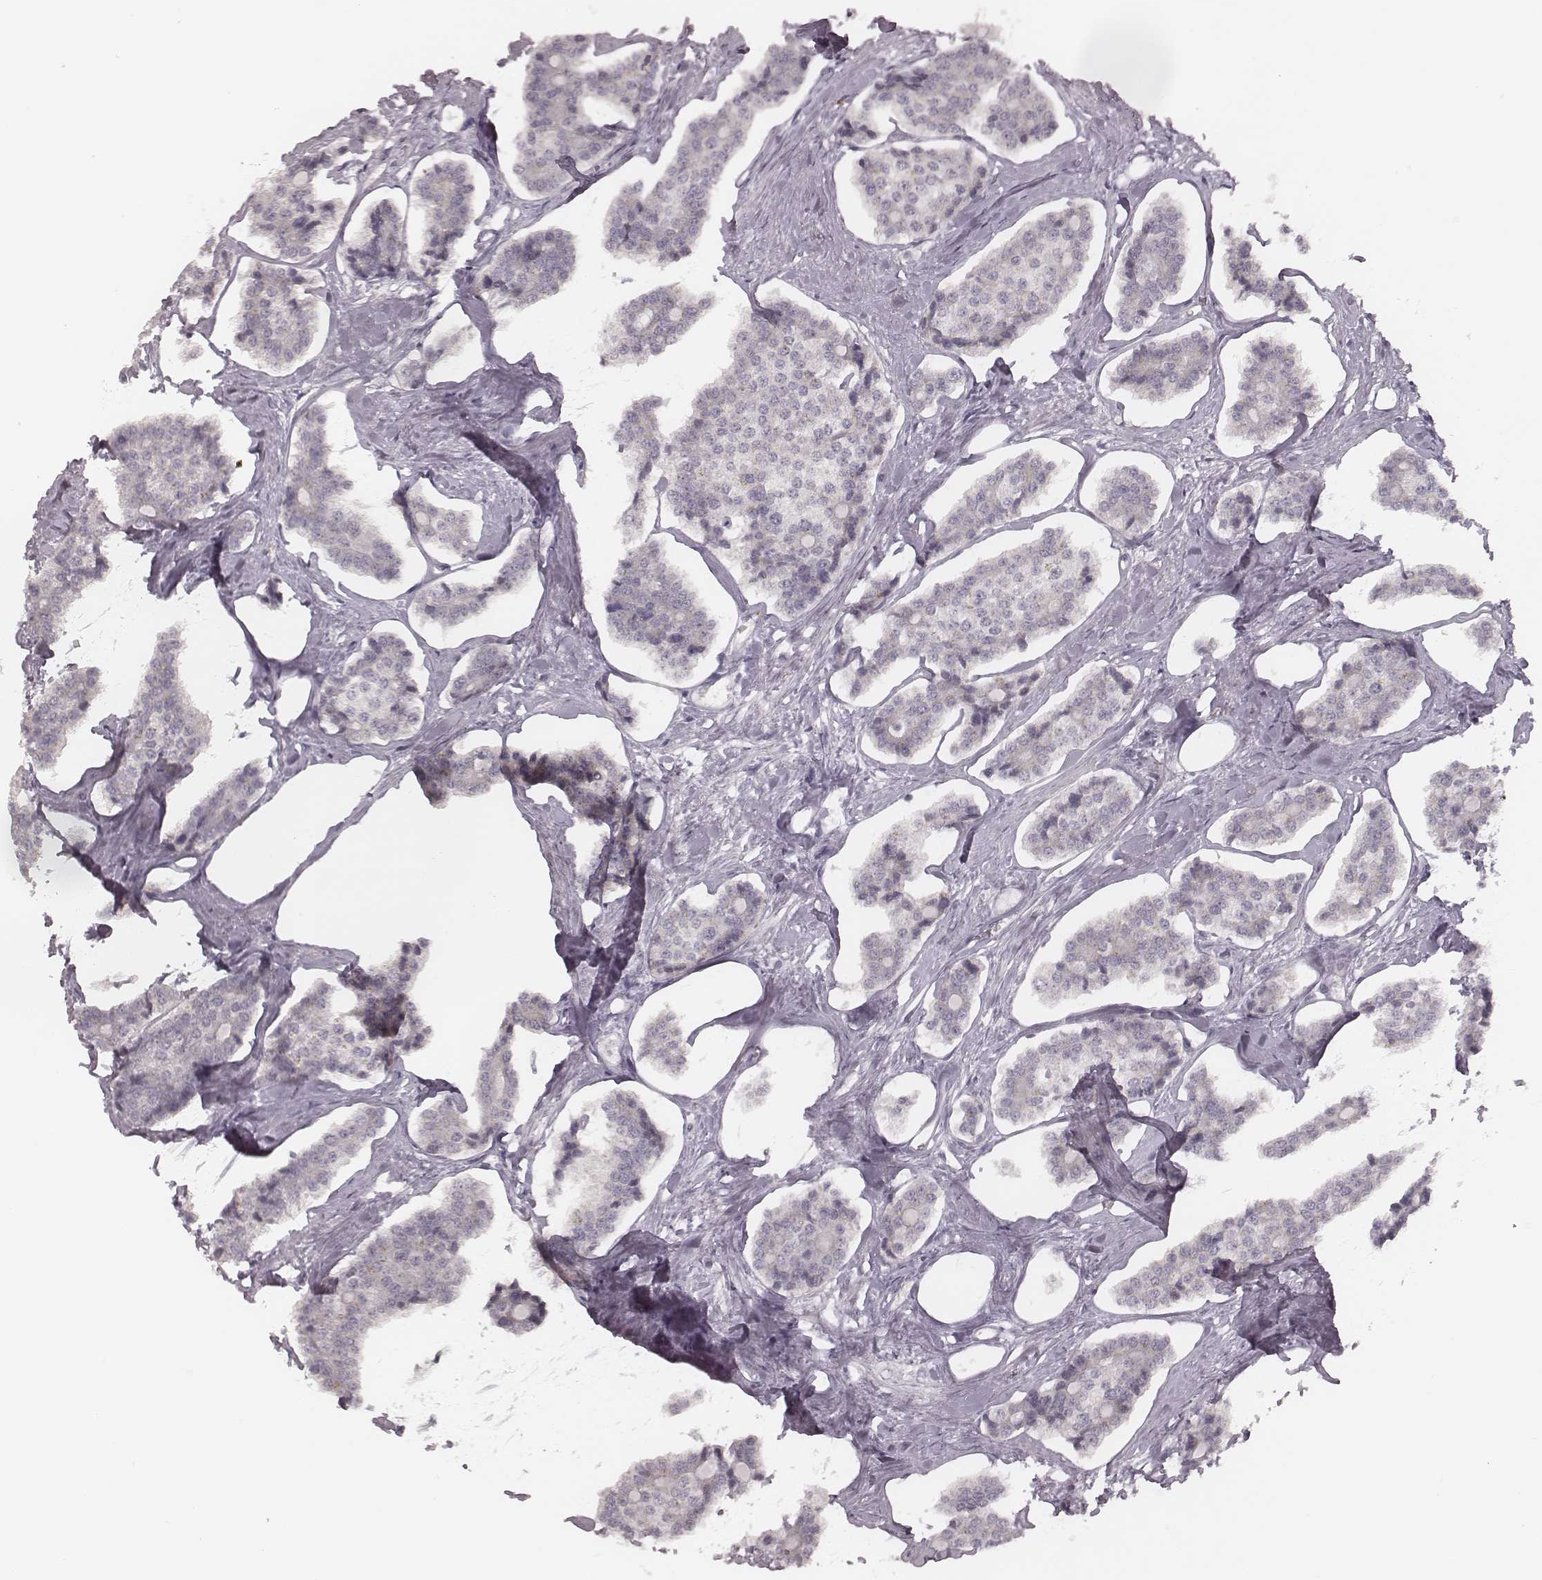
{"staining": {"intensity": "negative", "quantity": "none", "location": "none"}, "tissue": "carcinoid", "cell_type": "Tumor cells", "image_type": "cancer", "snomed": [{"axis": "morphology", "description": "Carcinoid, malignant, NOS"}, {"axis": "topography", "description": "Small intestine"}], "caption": "The immunohistochemistry image has no significant expression in tumor cells of carcinoid tissue.", "gene": "ACACB", "patient": {"sex": "female", "age": 65}}